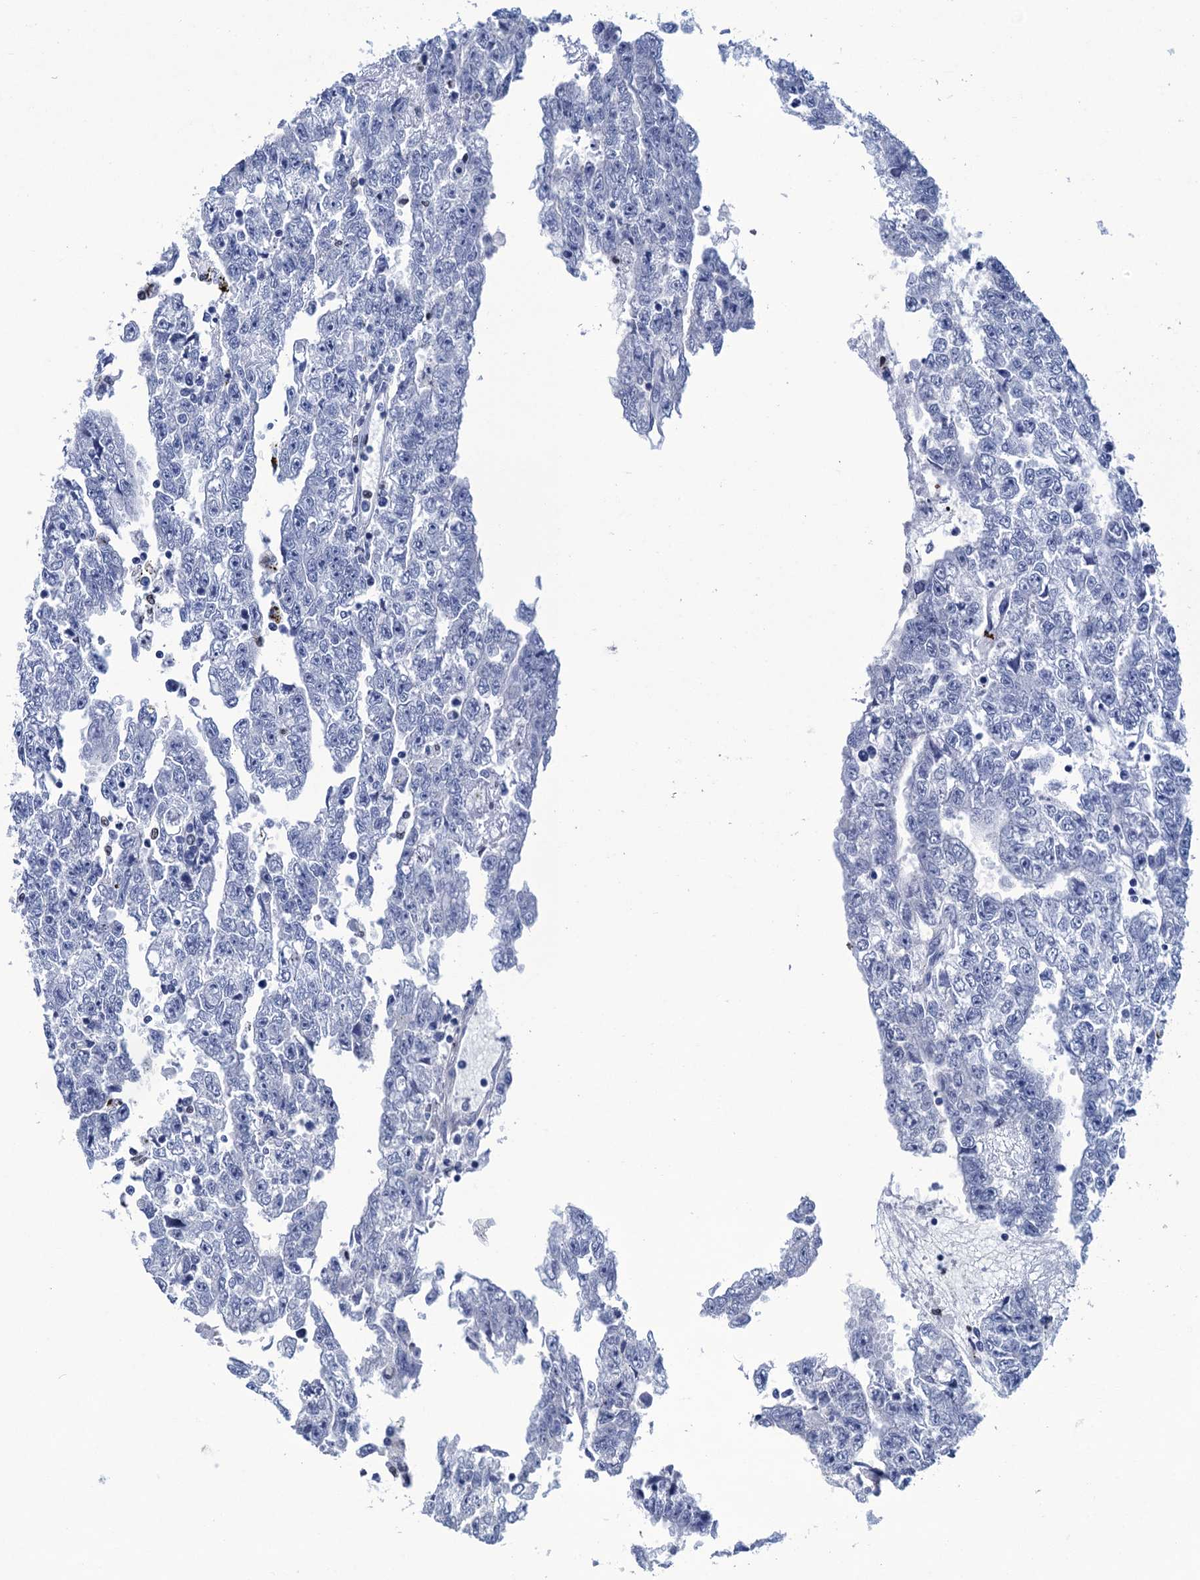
{"staining": {"intensity": "negative", "quantity": "none", "location": "none"}, "tissue": "testis cancer", "cell_type": "Tumor cells", "image_type": "cancer", "snomed": [{"axis": "morphology", "description": "Carcinoma, Embryonal, NOS"}, {"axis": "topography", "description": "Testis"}], "caption": "Tumor cells are negative for protein expression in human testis cancer. (DAB immunohistochemistry visualized using brightfield microscopy, high magnification).", "gene": "RHCG", "patient": {"sex": "male", "age": 25}}